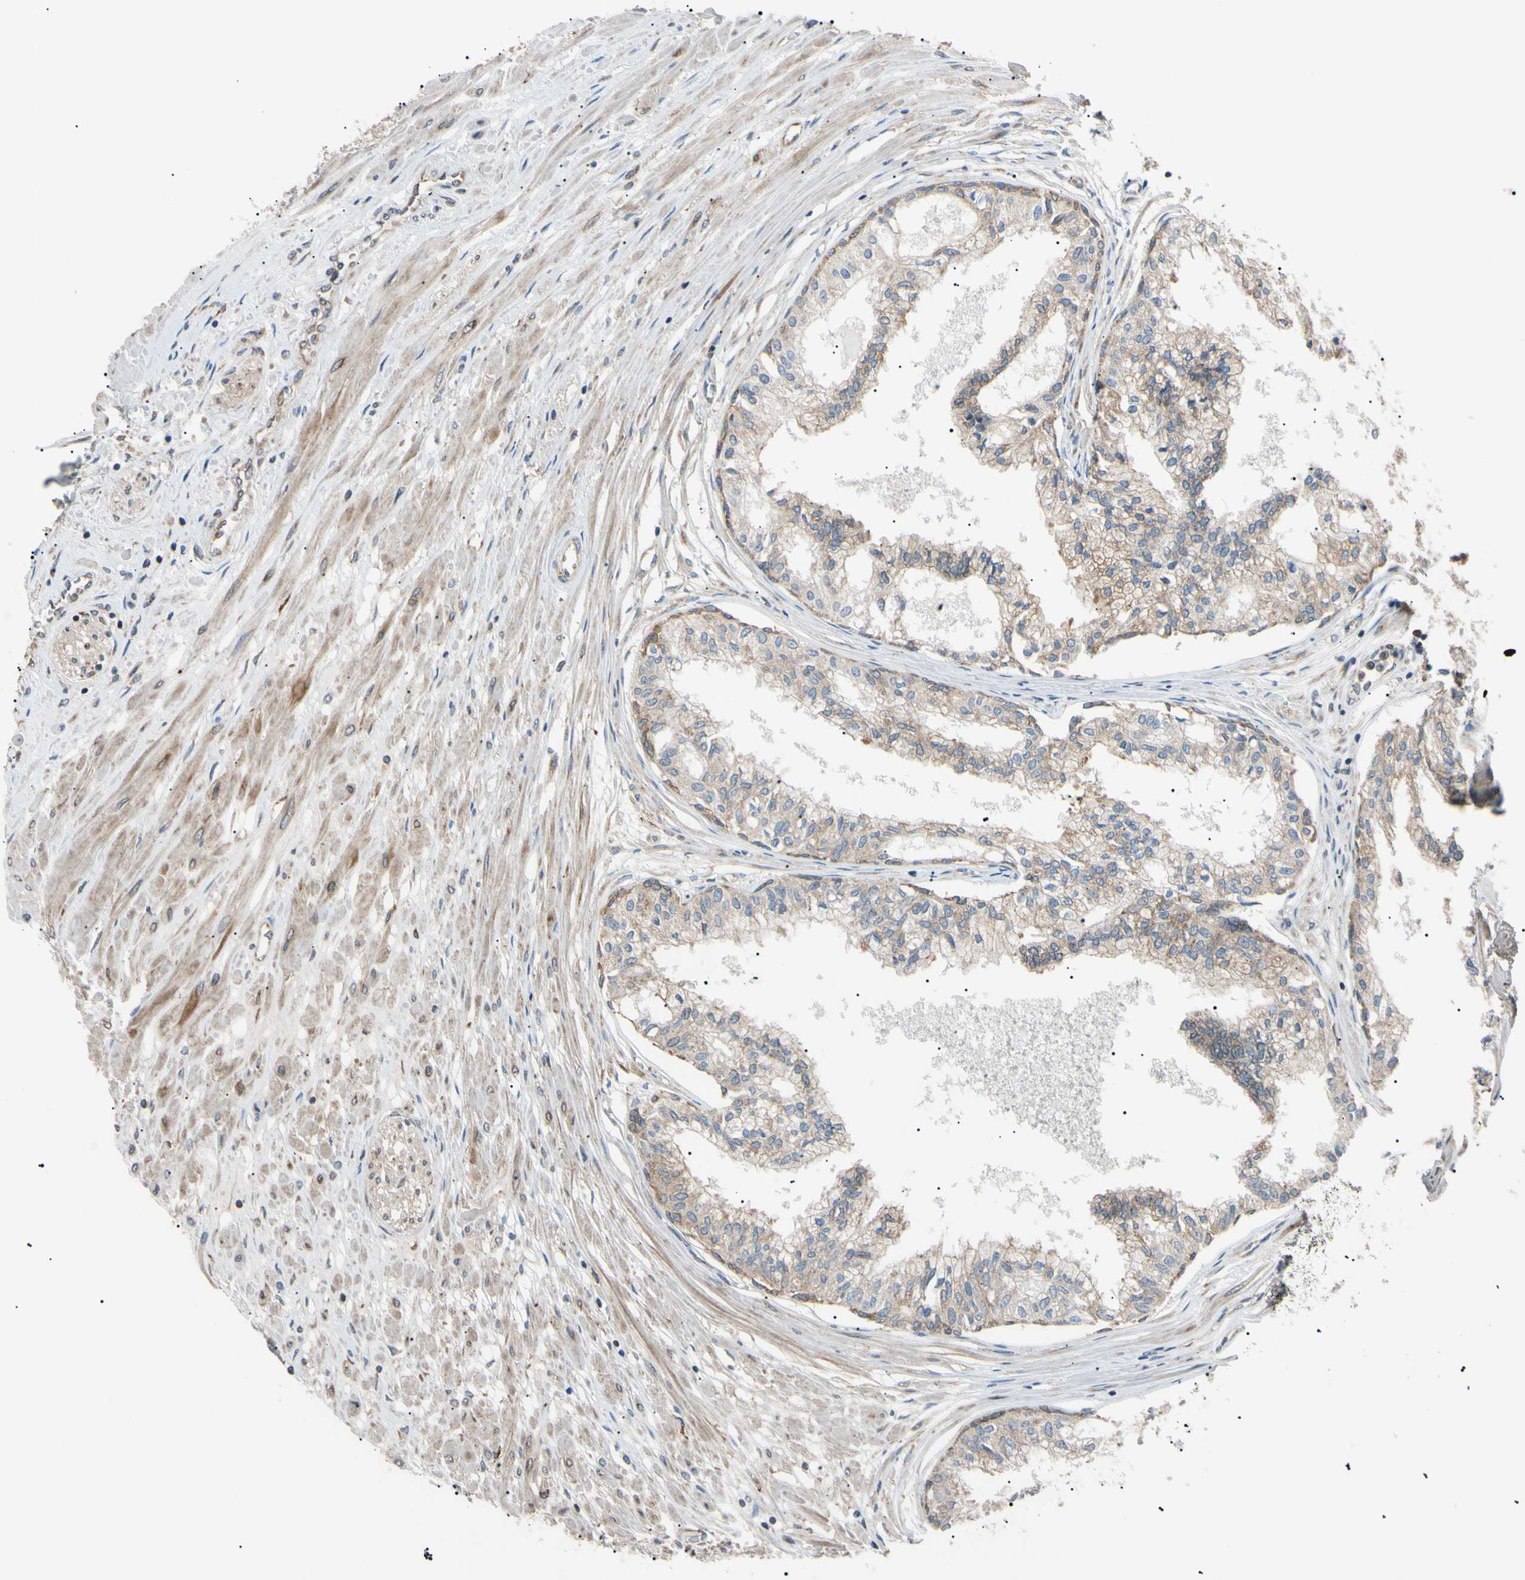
{"staining": {"intensity": "moderate", "quantity": ">75%", "location": "cytoplasmic/membranous"}, "tissue": "prostate", "cell_type": "Glandular cells", "image_type": "normal", "snomed": [{"axis": "morphology", "description": "Normal tissue, NOS"}, {"axis": "topography", "description": "Prostate"}, {"axis": "topography", "description": "Seminal veicle"}], "caption": "Protein expression by immunohistochemistry shows moderate cytoplasmic/membranous staining in approximately >75% of glandular cells in unremarkable prostate. The staining was performed using DAB to visualize the protein expression in brown, while the nuclei were stained in blue with hematoxylin (Magnification: 20x).", "gene": "VAPA", "patient": {"sex": "male", "age": 60}}